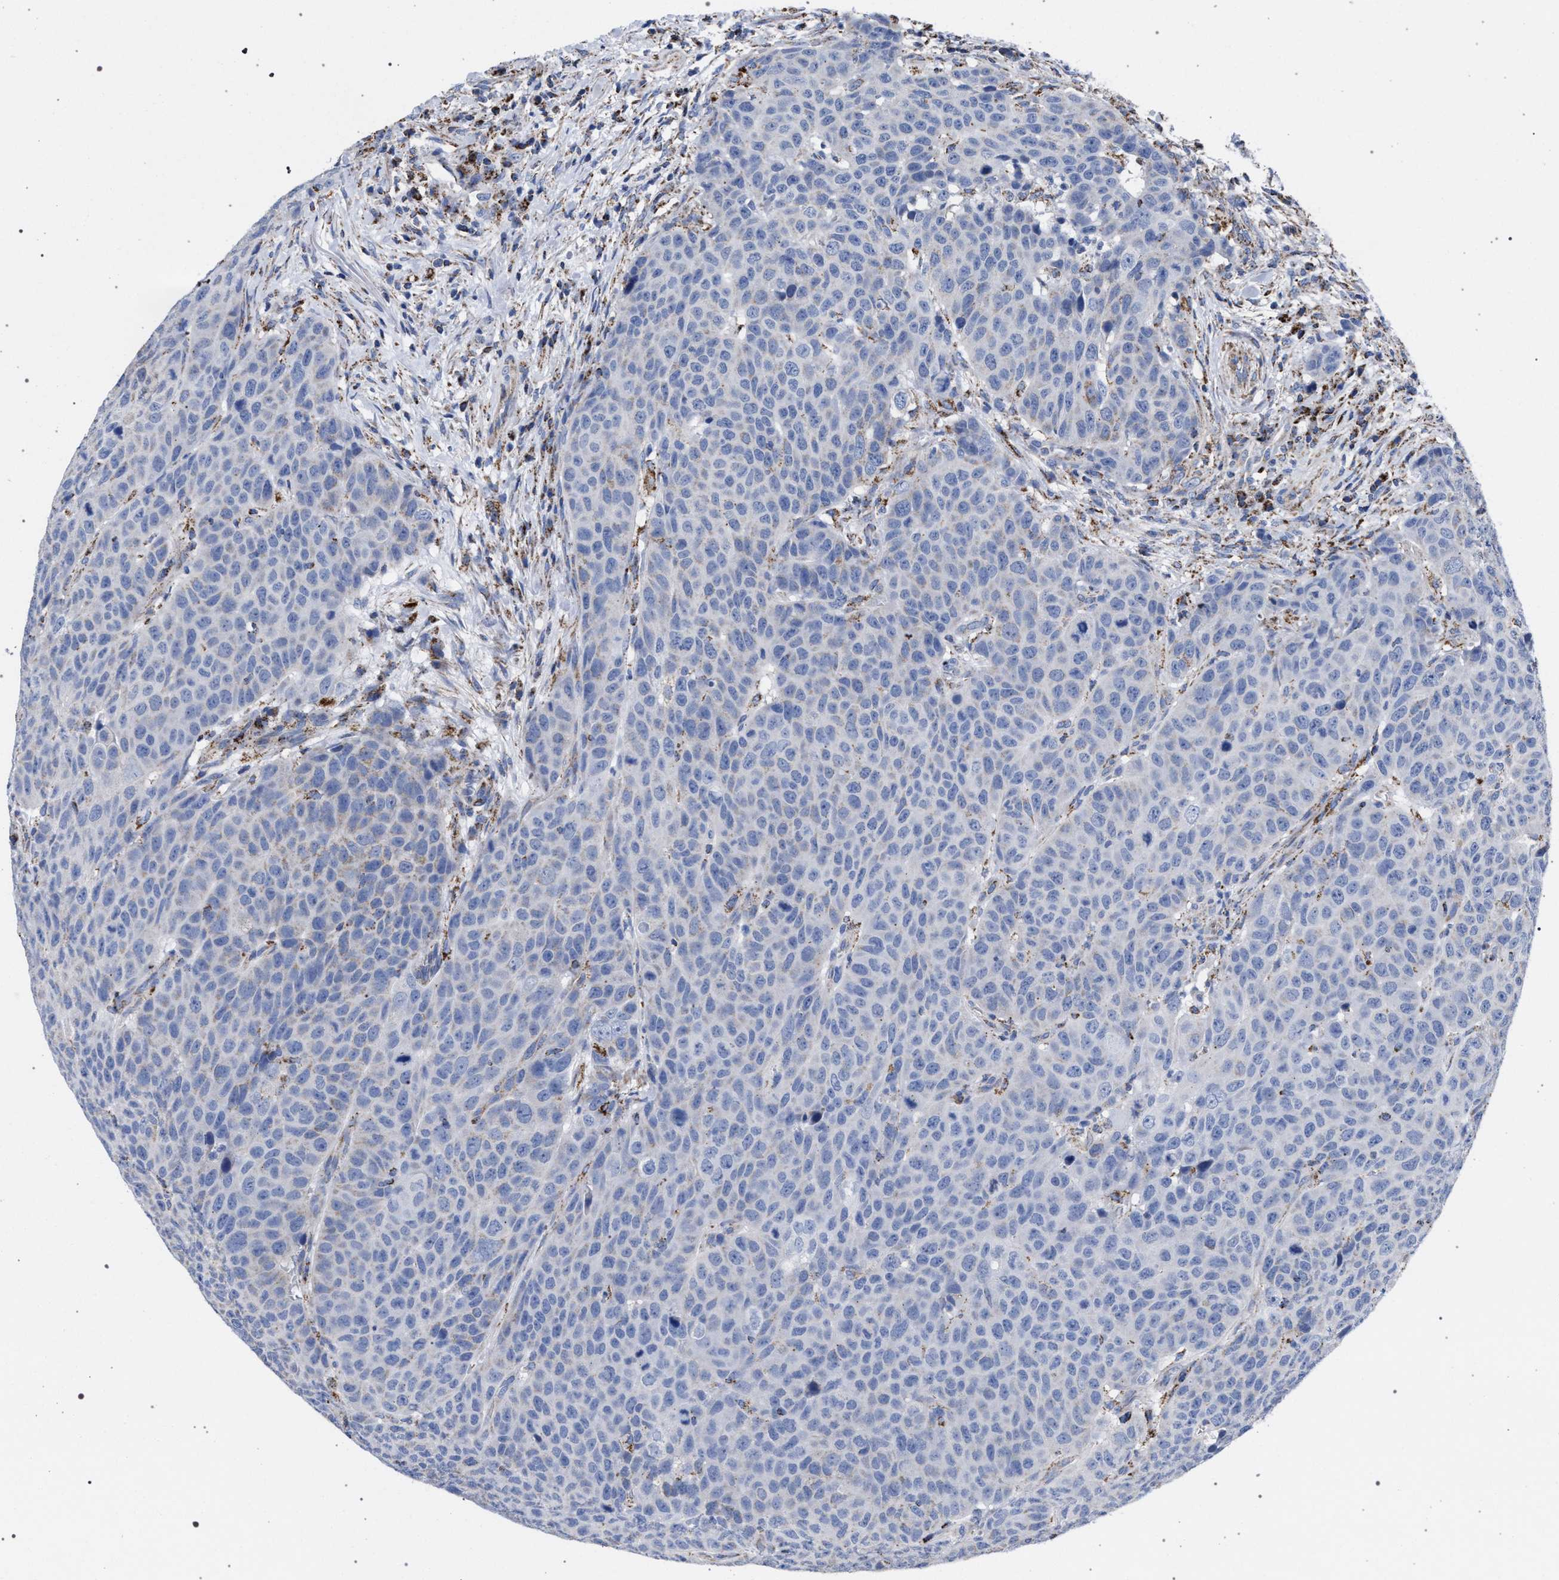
{"staining": {"intensity": "negative", "quantity": "none", "location": "none"}, "tissue": "head and neck cancer", "cell_type": "Tumor cells", "image_type": "cancer", "snomed": [{"axis": "morphology", "description": "Squamous cell carcinoma, NOS"}, {"axis": "topography", "description": "Head-Neck"}], "caption": "There is no significant staining in tumor cells of head and neck cancer (squamous cell carcinoma). (DAB (3,3'-diaminobenzidine) immunohistochemistry (IHC) visualized using brightfield microscopy, high magnification).", "gene": "ACADS", "patient": {"sex": "male", "age": 66}}